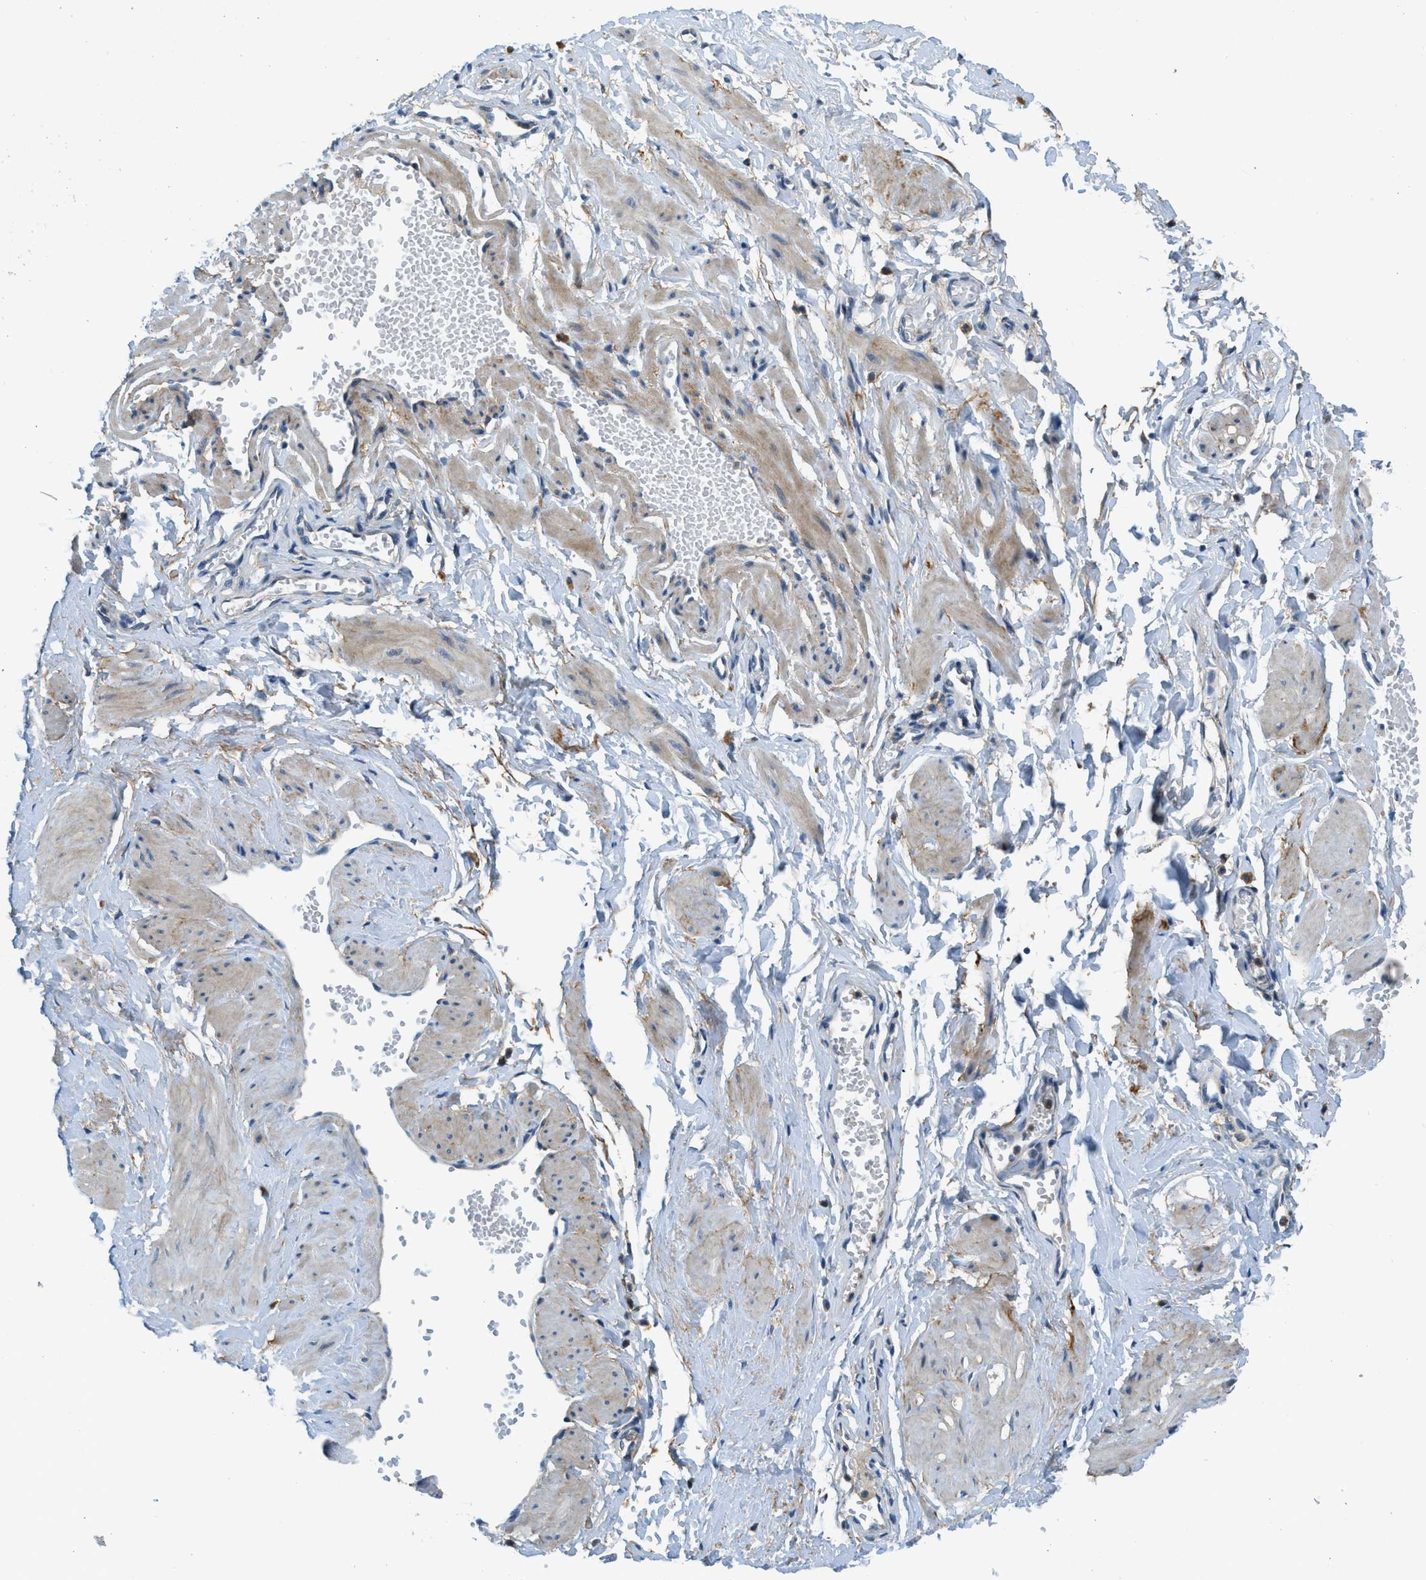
{"staining": {"intensity": "negative", "quantity": "none", "location": "none"}, "tissue": "adipose tissue", "cell_type": "Adipocytes", "image_type": "normal", "snomed": [{"axis": "morphology", "description": "Normal tissue, NOS"}, {"axis": "topography", "description": "Soft tissue"}, {"axis": "topography", "description": "Vascular tissue"}], "caption": "Image shows no protein expression in adipocytes of benign adipose tissue. Nuclei are stained in blue.", "gene": "SNX14", "patient": {"sex": "female", "age": 35}}